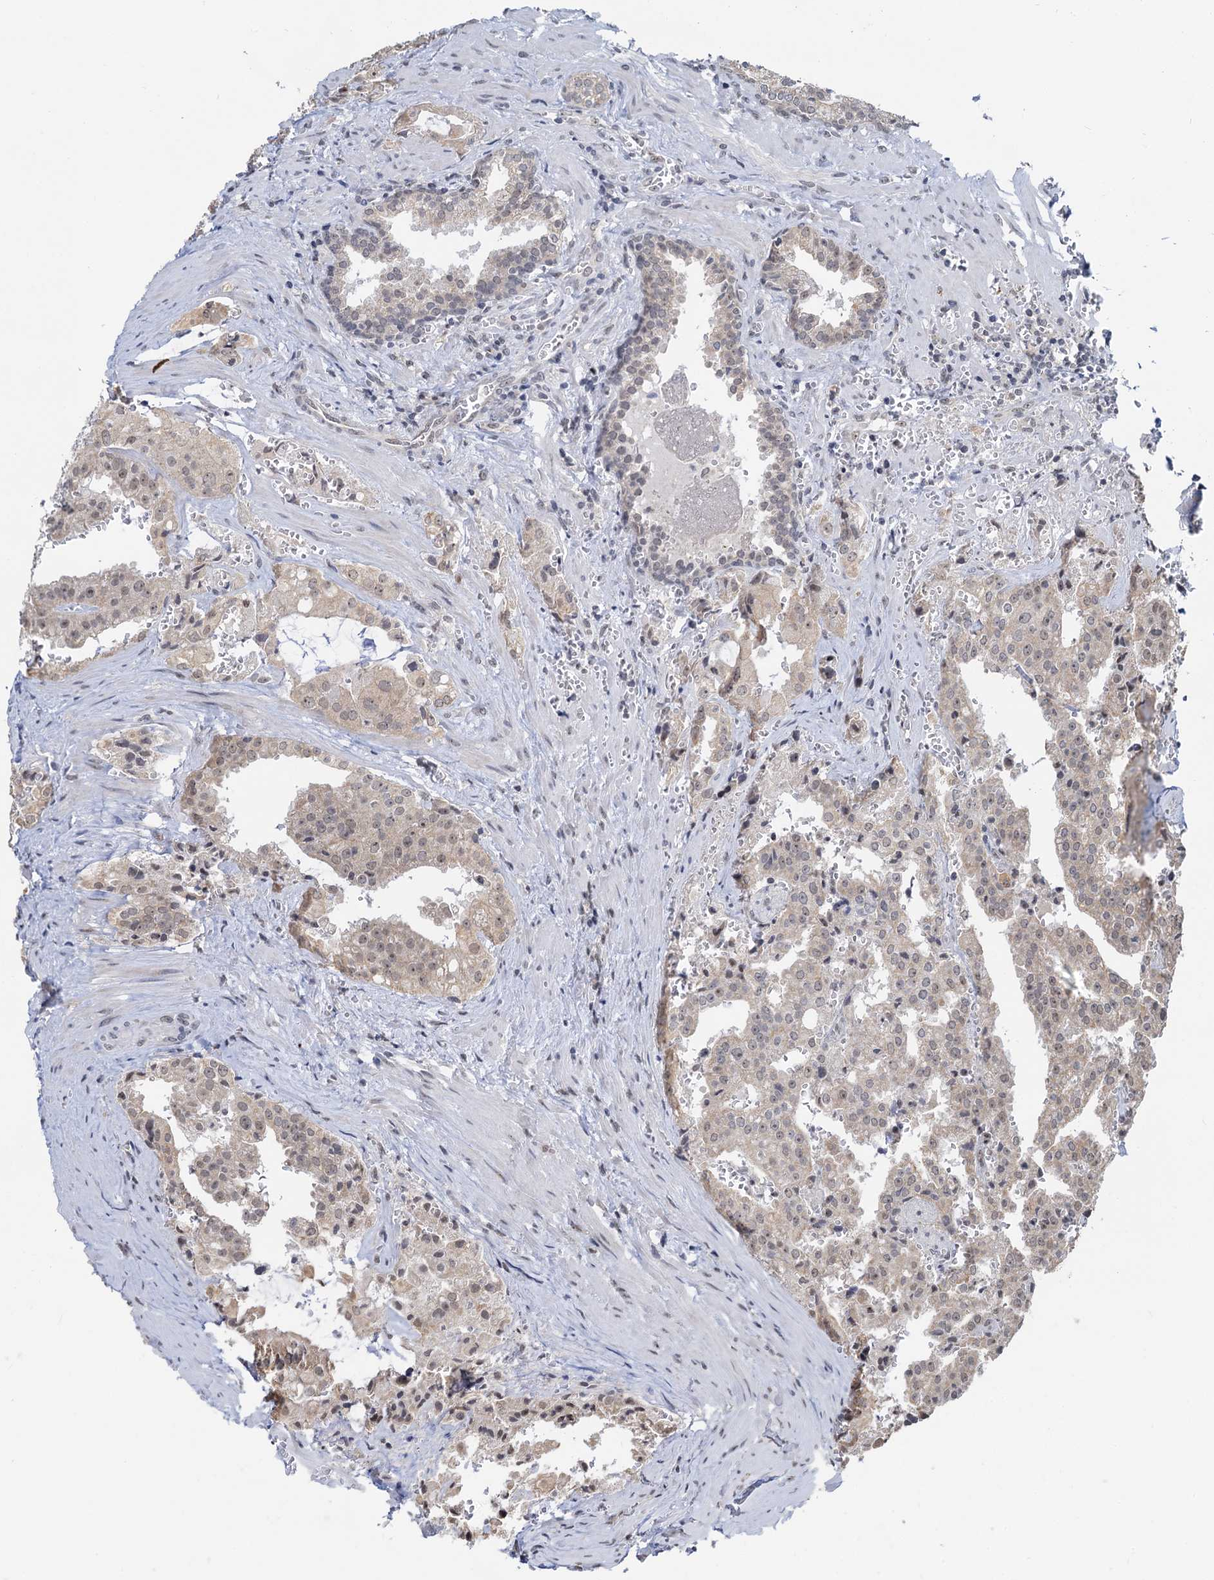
{"staining": {"intensity": "negative", "quantity": "none", "location": "none"}, "tissue": "prostate cancer", "cell_type": "Tumor cells", "image_type": "cancer", "snomed": [{"axis": "morphology", "description": "Adenocarcinoma, High grade"}, {"axis": "topography", "description": "Prostate"}], "caption": "Immunohistochemistry image of prostate cancer (adenocarcinoma (high-grade)) stained for a protein (brown), which reveals no staining in tumor cells.", "gene": "NAT10", "patient": {"sex": "male", "age": 68}}